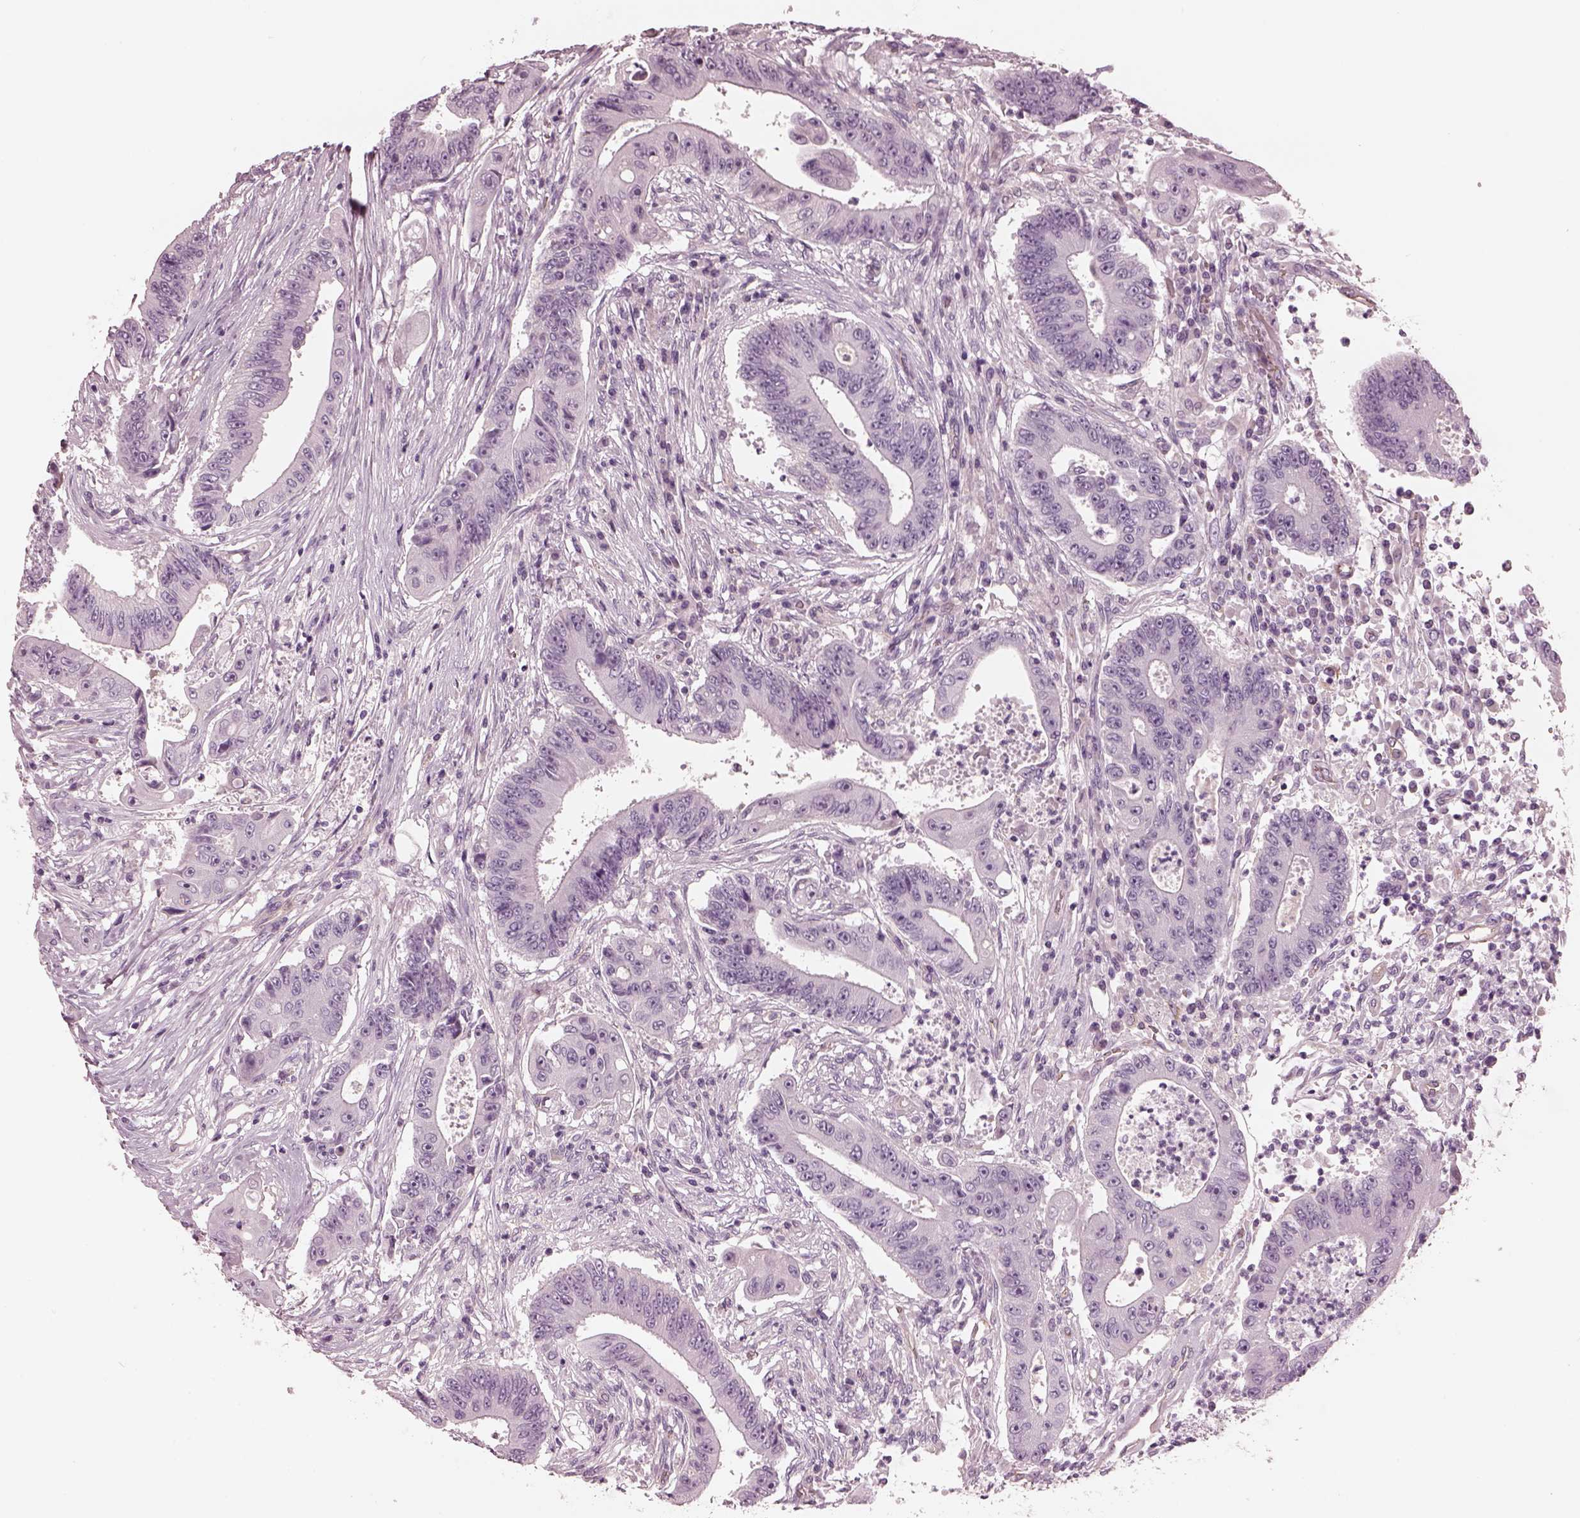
{"staining": {"intensity": "negative", "quantity": "none", "location": "none"}, "tissue": "colorectal cancer", "cell_type": "Tumor cells", "image_type": "cancer", "snomed": [{"axis": "morphology", "description": "Adenocarcinoma, NOS"}, {"axis": "topography", "description": "Rectum"}], "caption": "Human colorectal cancer (adenocarcinoma) stained for a protein using immunohistochemistry demonstrates no staining in tumor cells.", "gene": "EIF4E1B", "patient": {"sex": "male", "age": 54}}